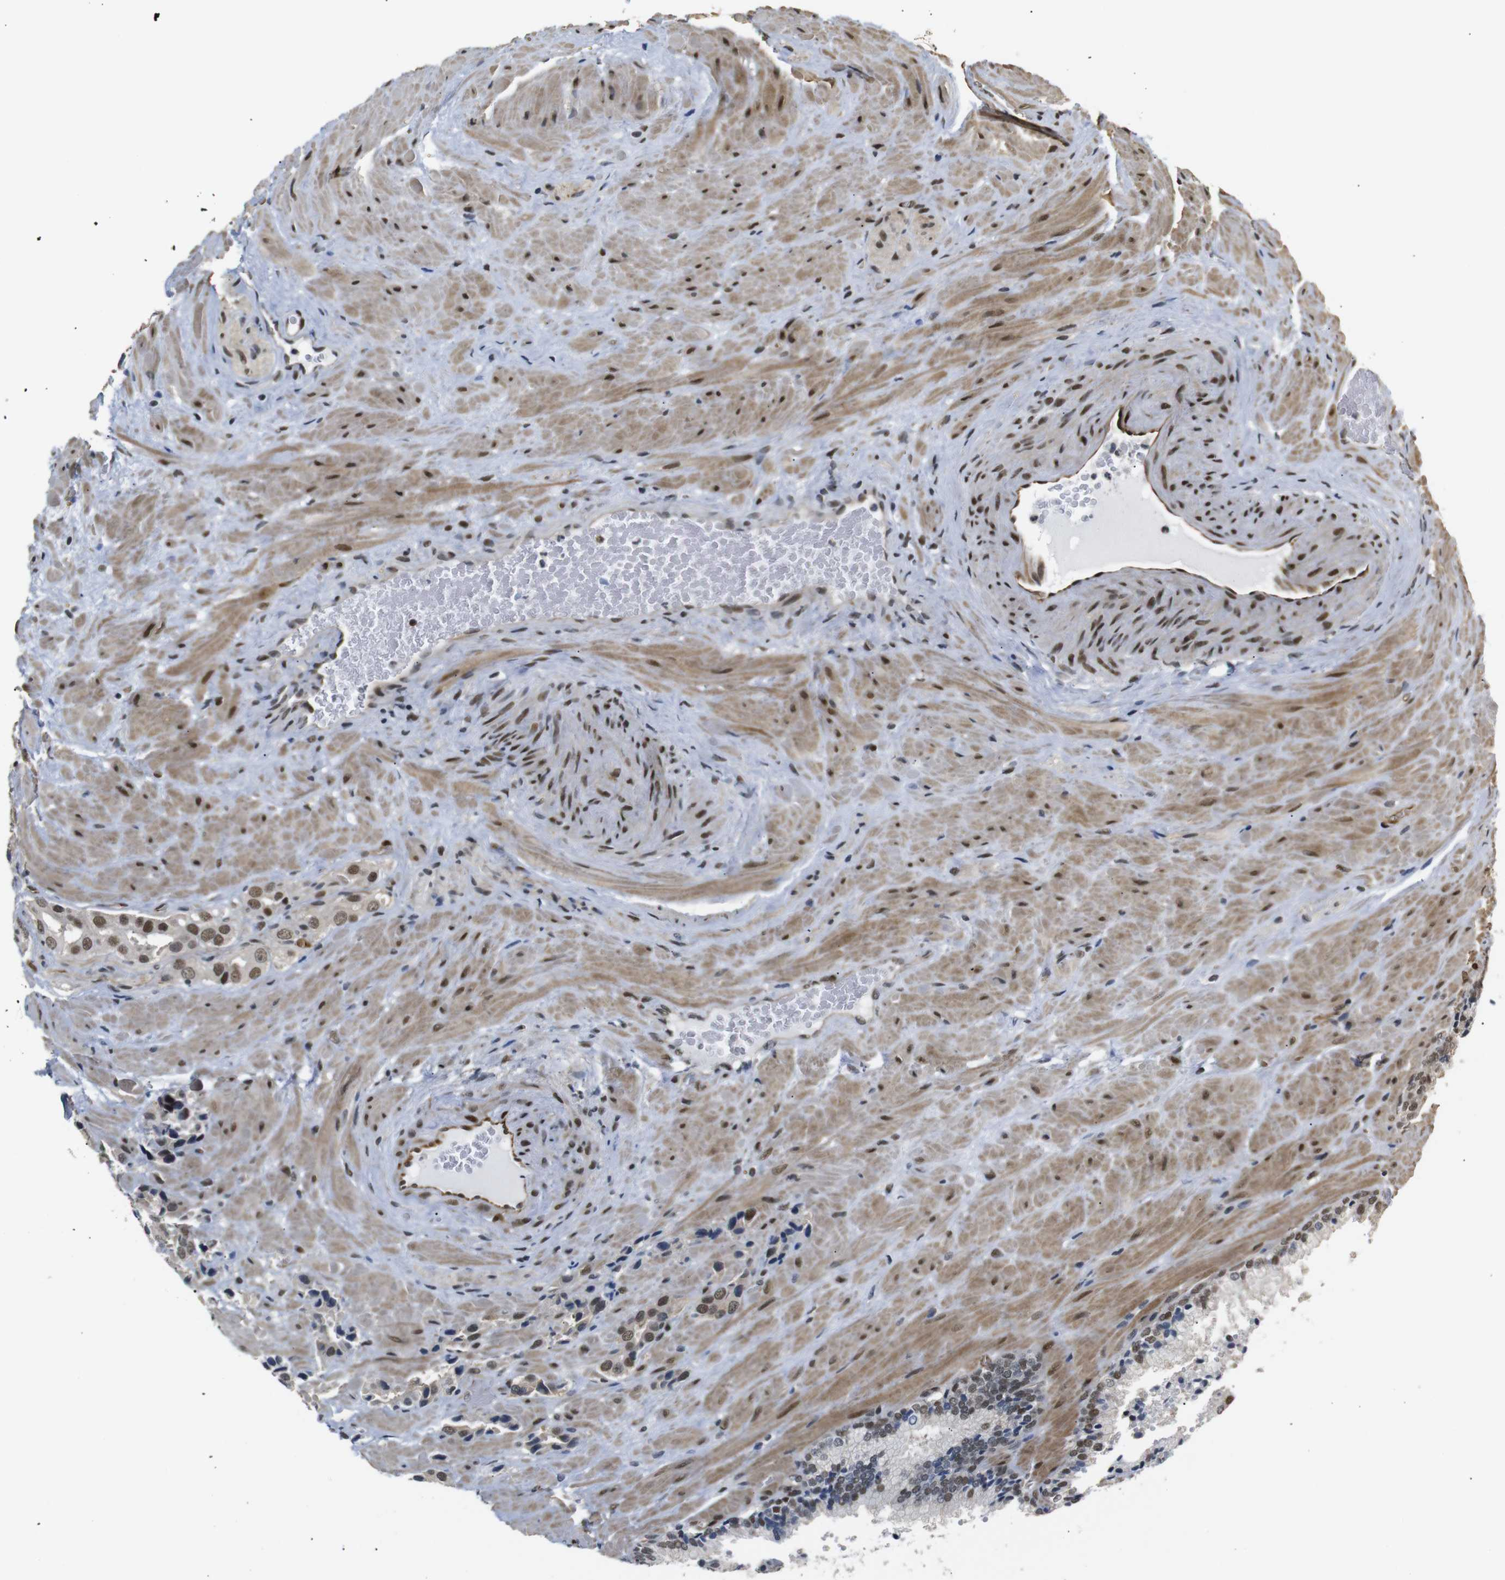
{"staining": {"intensity": "moderate", "quantity": ">75%", "location": "cytoplasmic/membranous,nuclear"}, "tissue": "prostate cancer", "cell_type": "Tumor cells", "image_type": "cancer", "snomed": [{"axis": "morphology", "description": "Adenocarcinoma, High grade"}, {"axis": "topography", "description": "Prostate"}], "caption": "Adenocarcinoma (high-grade) (prostate) stained for a protein (brown) displays moderate cytoplasmic/membranous and nuclear positive positivity in about >75% of tumor cells.", "gene": "TBX2", "patient": {"sex": "male", "age": 64}}